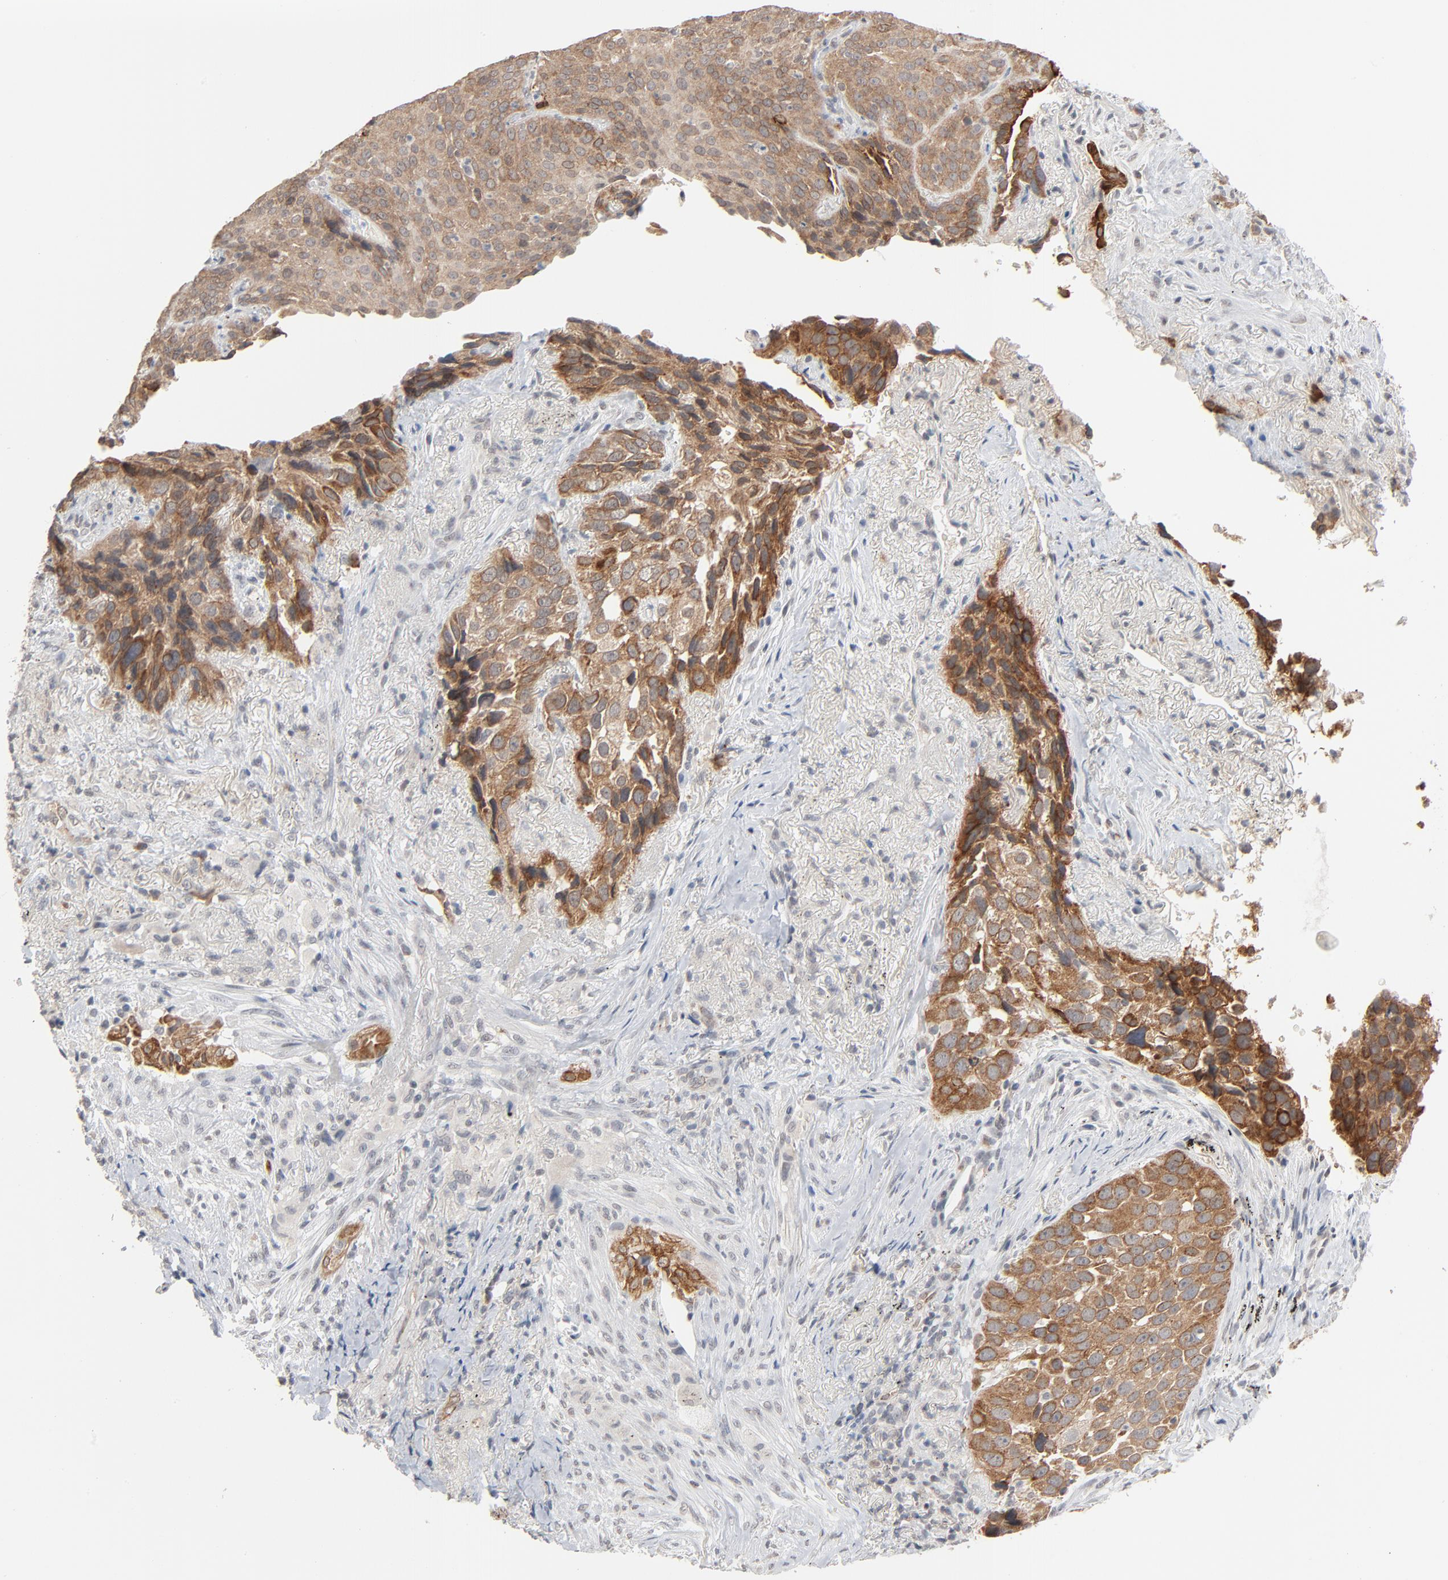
{"staining": {"intensity": "moderate", "quantity": ">75%", "location": "cytoplasmic/membranous"}, "tissue": "lung cancer", "cell_type": "Tumor cells", "image_type": "cancer", "snomed": [{"axis": "morphology", "description": "Squamous cell carcinoma, NOS"}, {"axis": "topography", "description": "Lung"}], "caption": "Human lung cancer stained with a protein marker reveals moderate staining in tumor cells.", "gene": "ITPR3", "patient": {"sex": "male", "age": 54}}